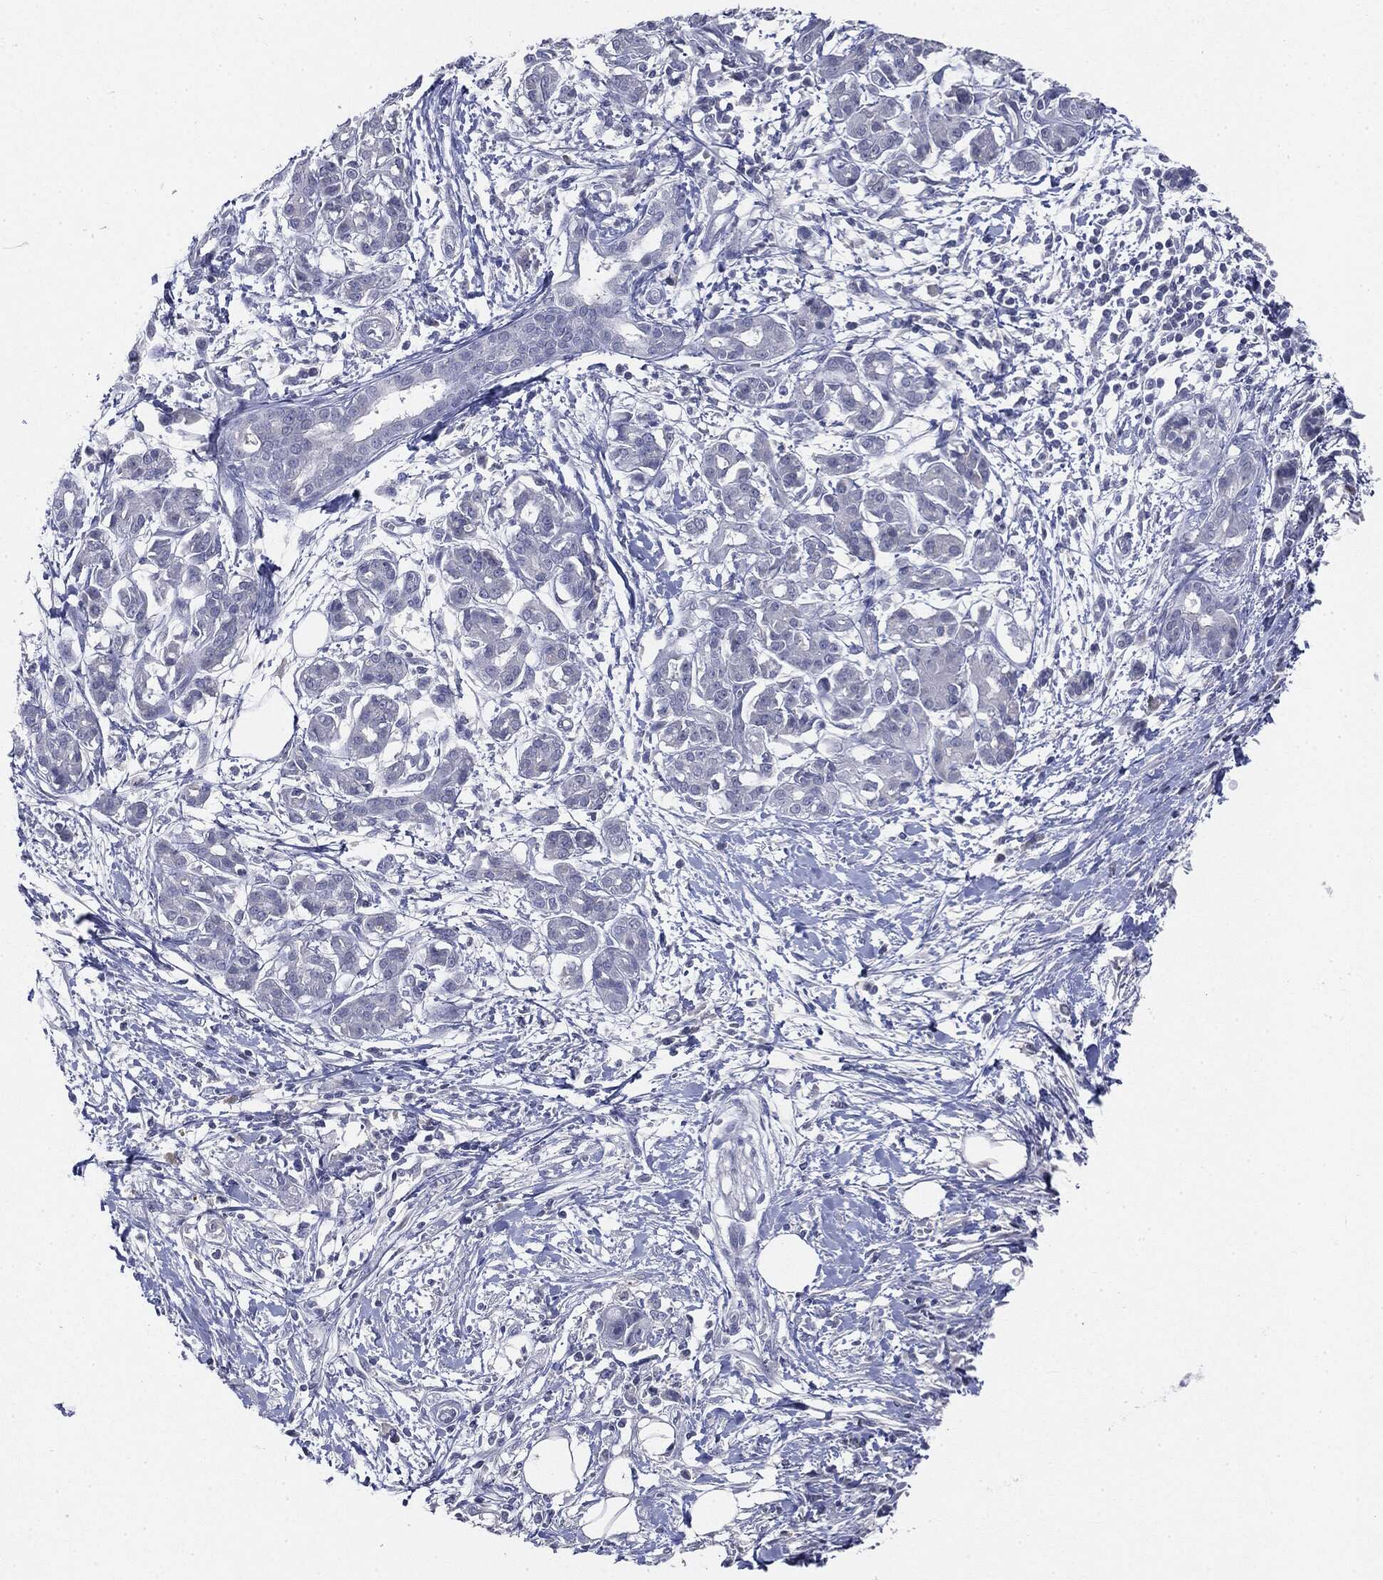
{"staining": {"intensity": "negative", "quantity": "none", "location": "none"}, "tissue": "pancreatic cancer", "cell_type": "Tumor cells", "image_type": "cancer", "snomed": [{"axis": "morphology", "description": "Adenocarcinoma, NOS"}, {"axis": "topography", "description": "Pancreas"}], "caption": "Tumor cells show no significant protein expression in pancreatic adenocarcinoma.", "gene": "CGB1", "patient": {"sex": "male", "age": 72}}